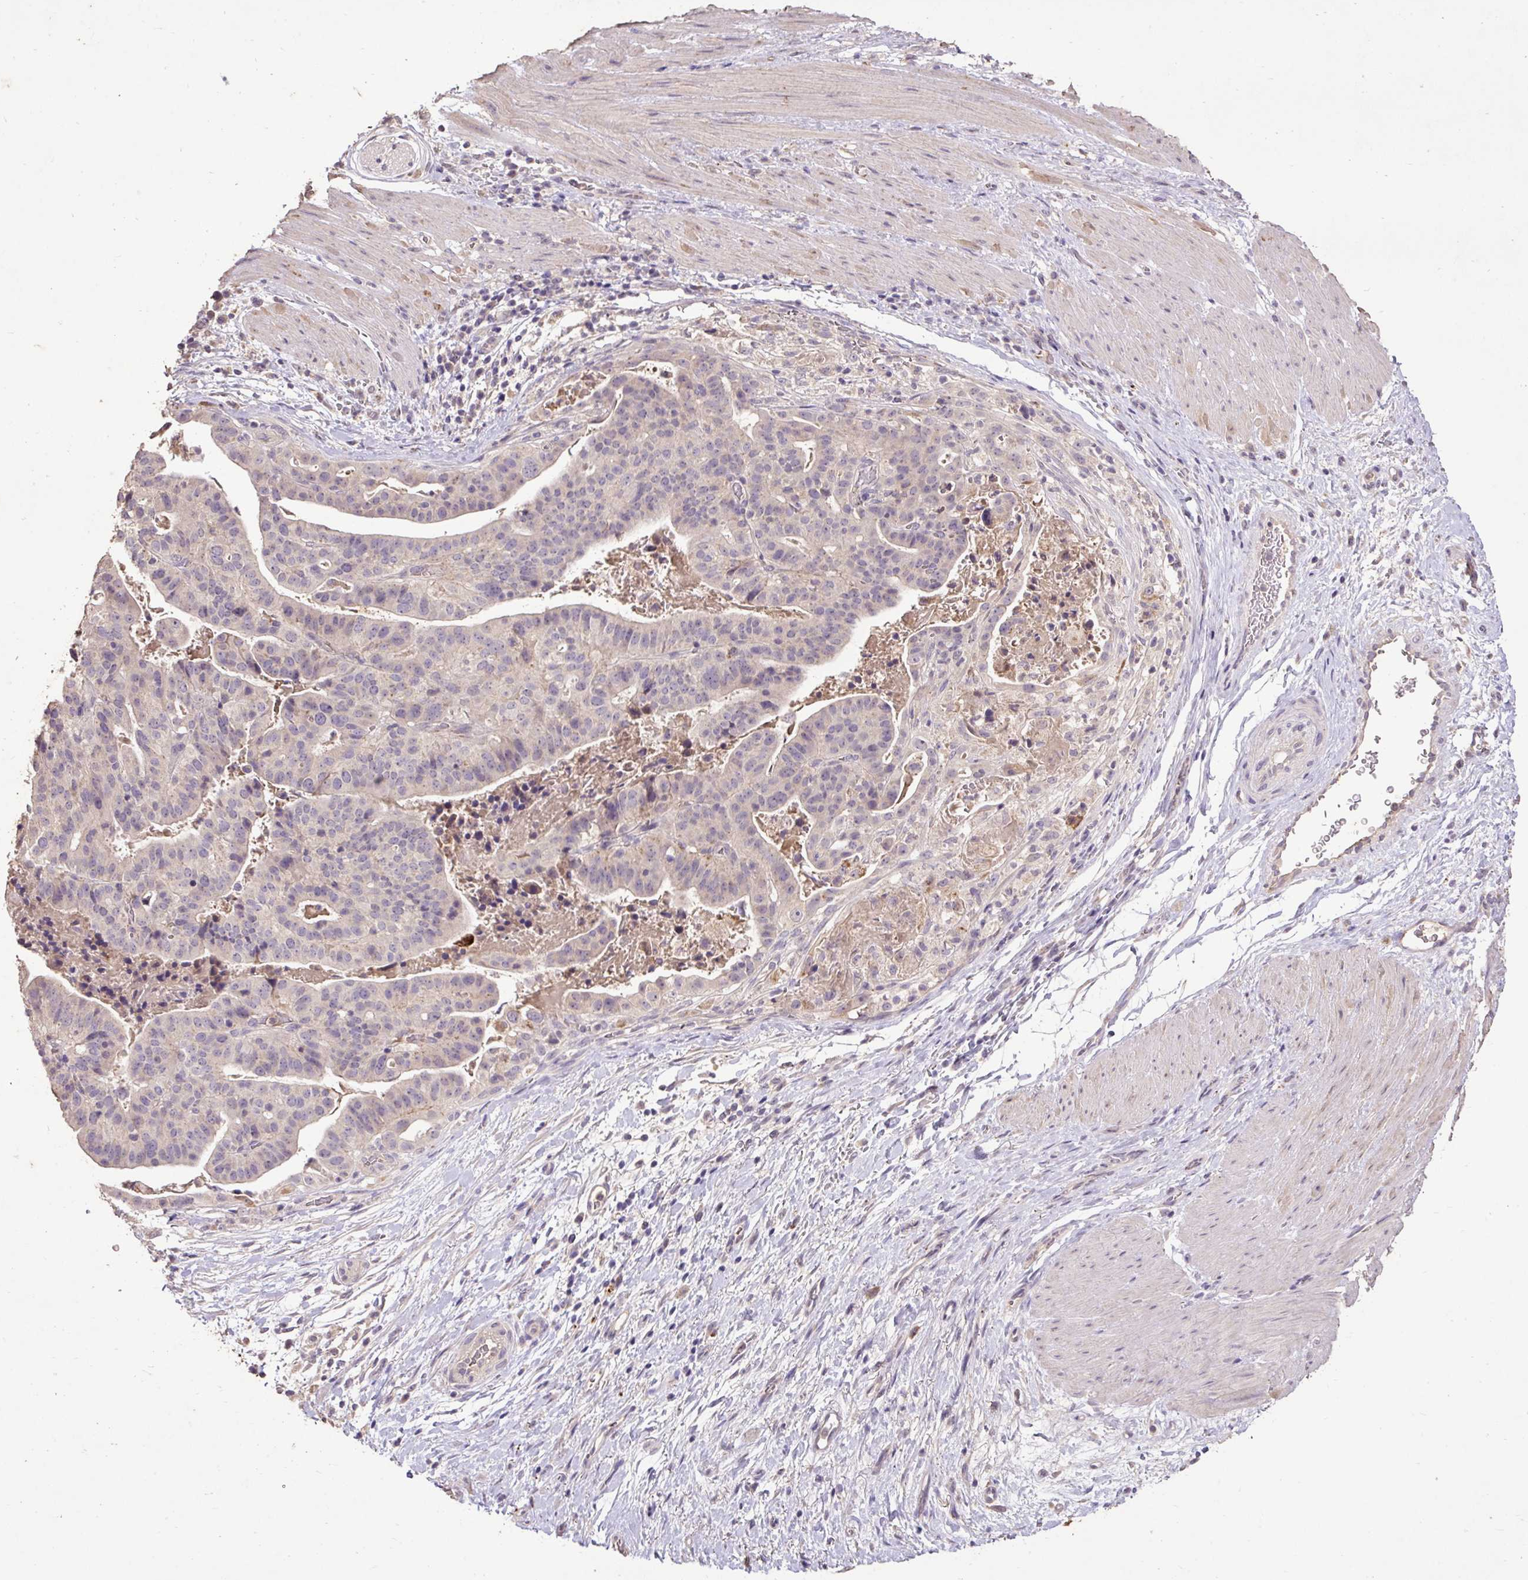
{"staining": {"intensity": "negative", "quantity": "none", "location": "none"}, "tissue": "stomach cancer", "cell_type": "Tumor cells", "image_type": "cancer", "snomed": [{"axis": "morphology", "description": "Adenocarcinoma, NOS"}, {"axis": "topography", "description": "Stomach"}], "caption": "Human stomach cancer (adenocarcinoma) stained for a protein using IHC shows no expression in tumor cells.", "gene": "LRTM2", "patient": {"sex": "male", "age": 48}}